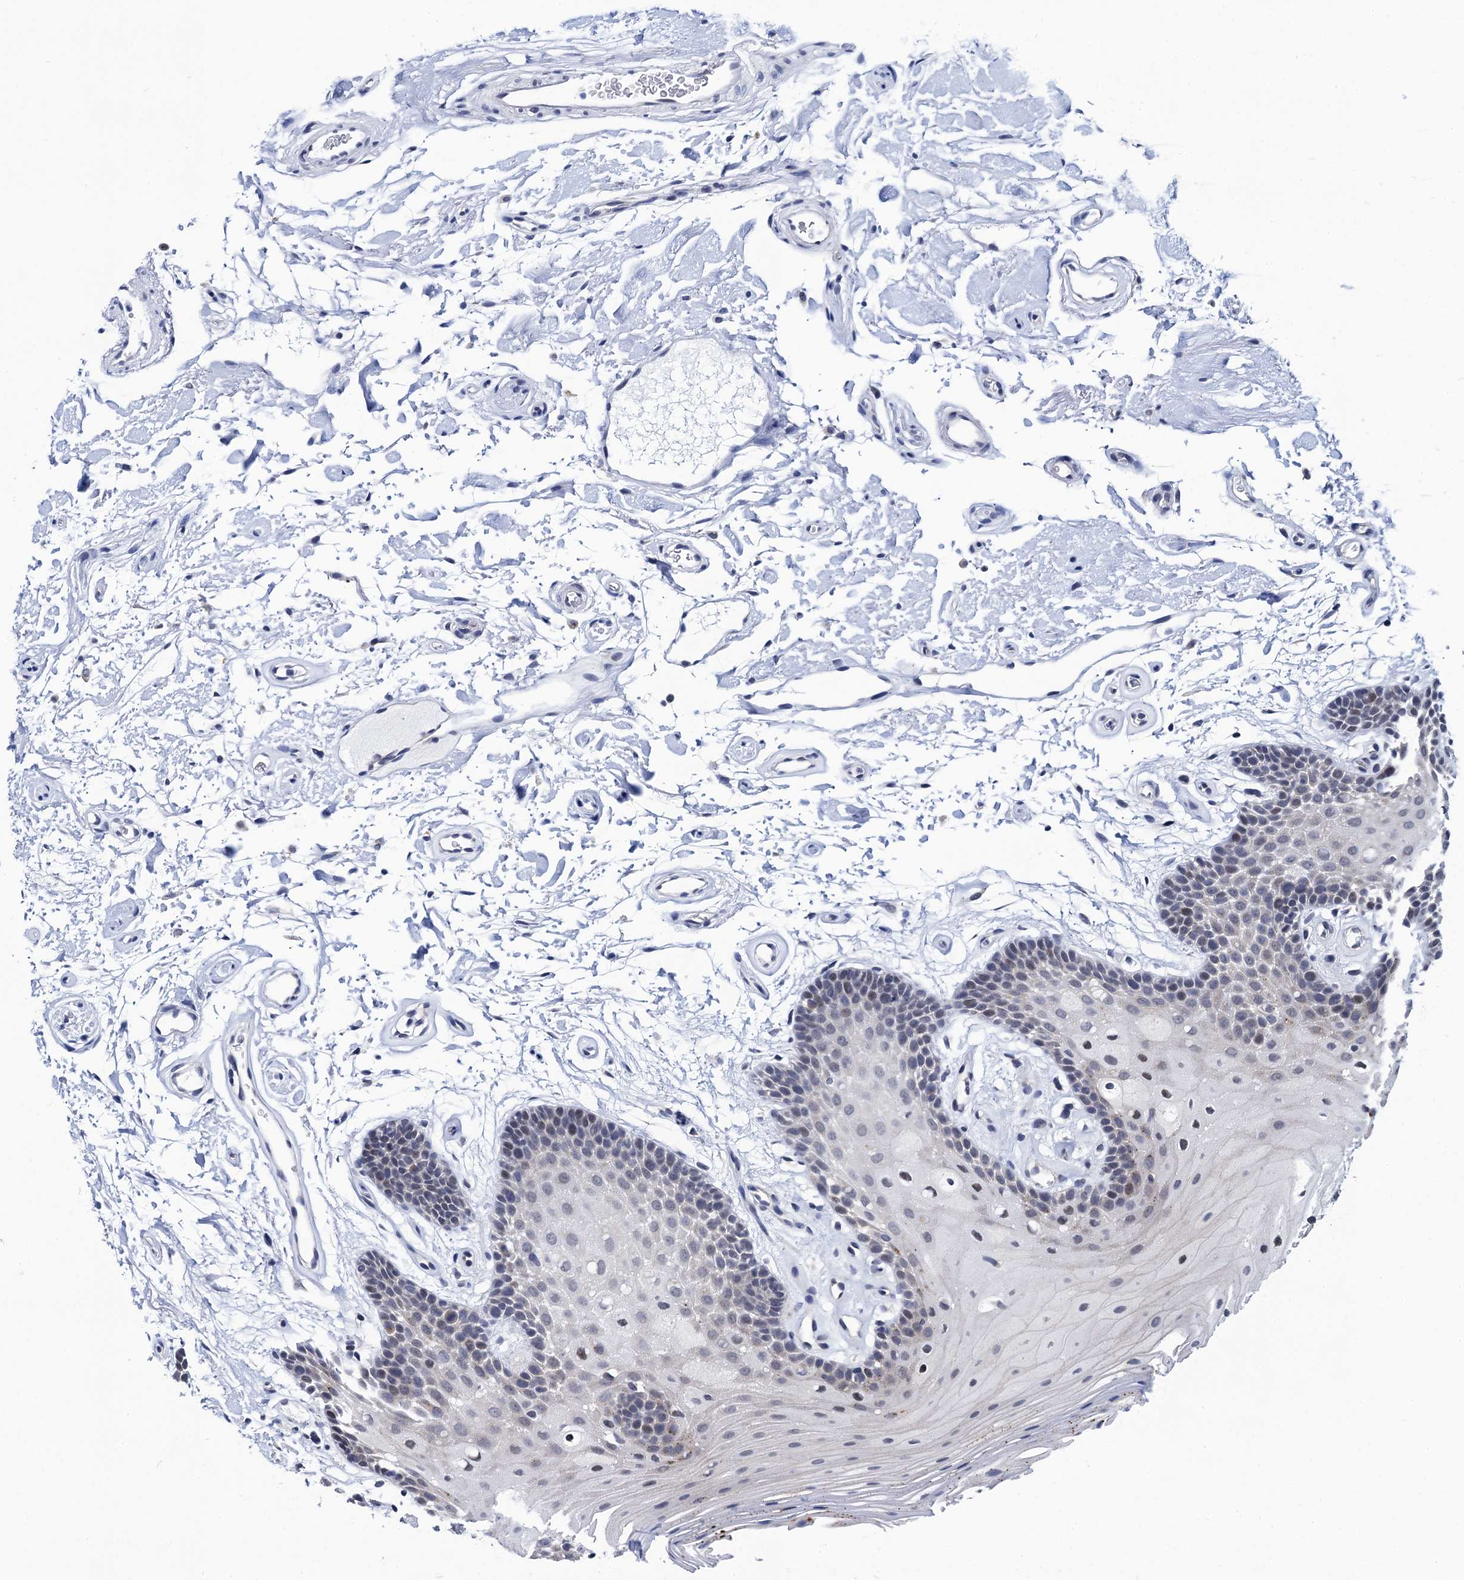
{"staining": {"intensity": "moderate", "quantity": "<25%", "location": "cytoplasmic/membranous"}, "tissue": "oral mucosa", "cell_type": "Squamous epithelial cells", "image_type": "normal", "snomed": [{"axis": "morphology", "description": "Normal tissue, NOS"}, {"axis": "topography", "description": "Oral tissue"}], "caption": "IHC micrograph of normal human oral mucosa stained for a protein (brown), which displays low levels of moderate cytoplasmic/membranous positivity in approximately <25% of squamous epithelial cells.", "gene": "C16orf87", "patient": {"sex": "male", "age": 62}}